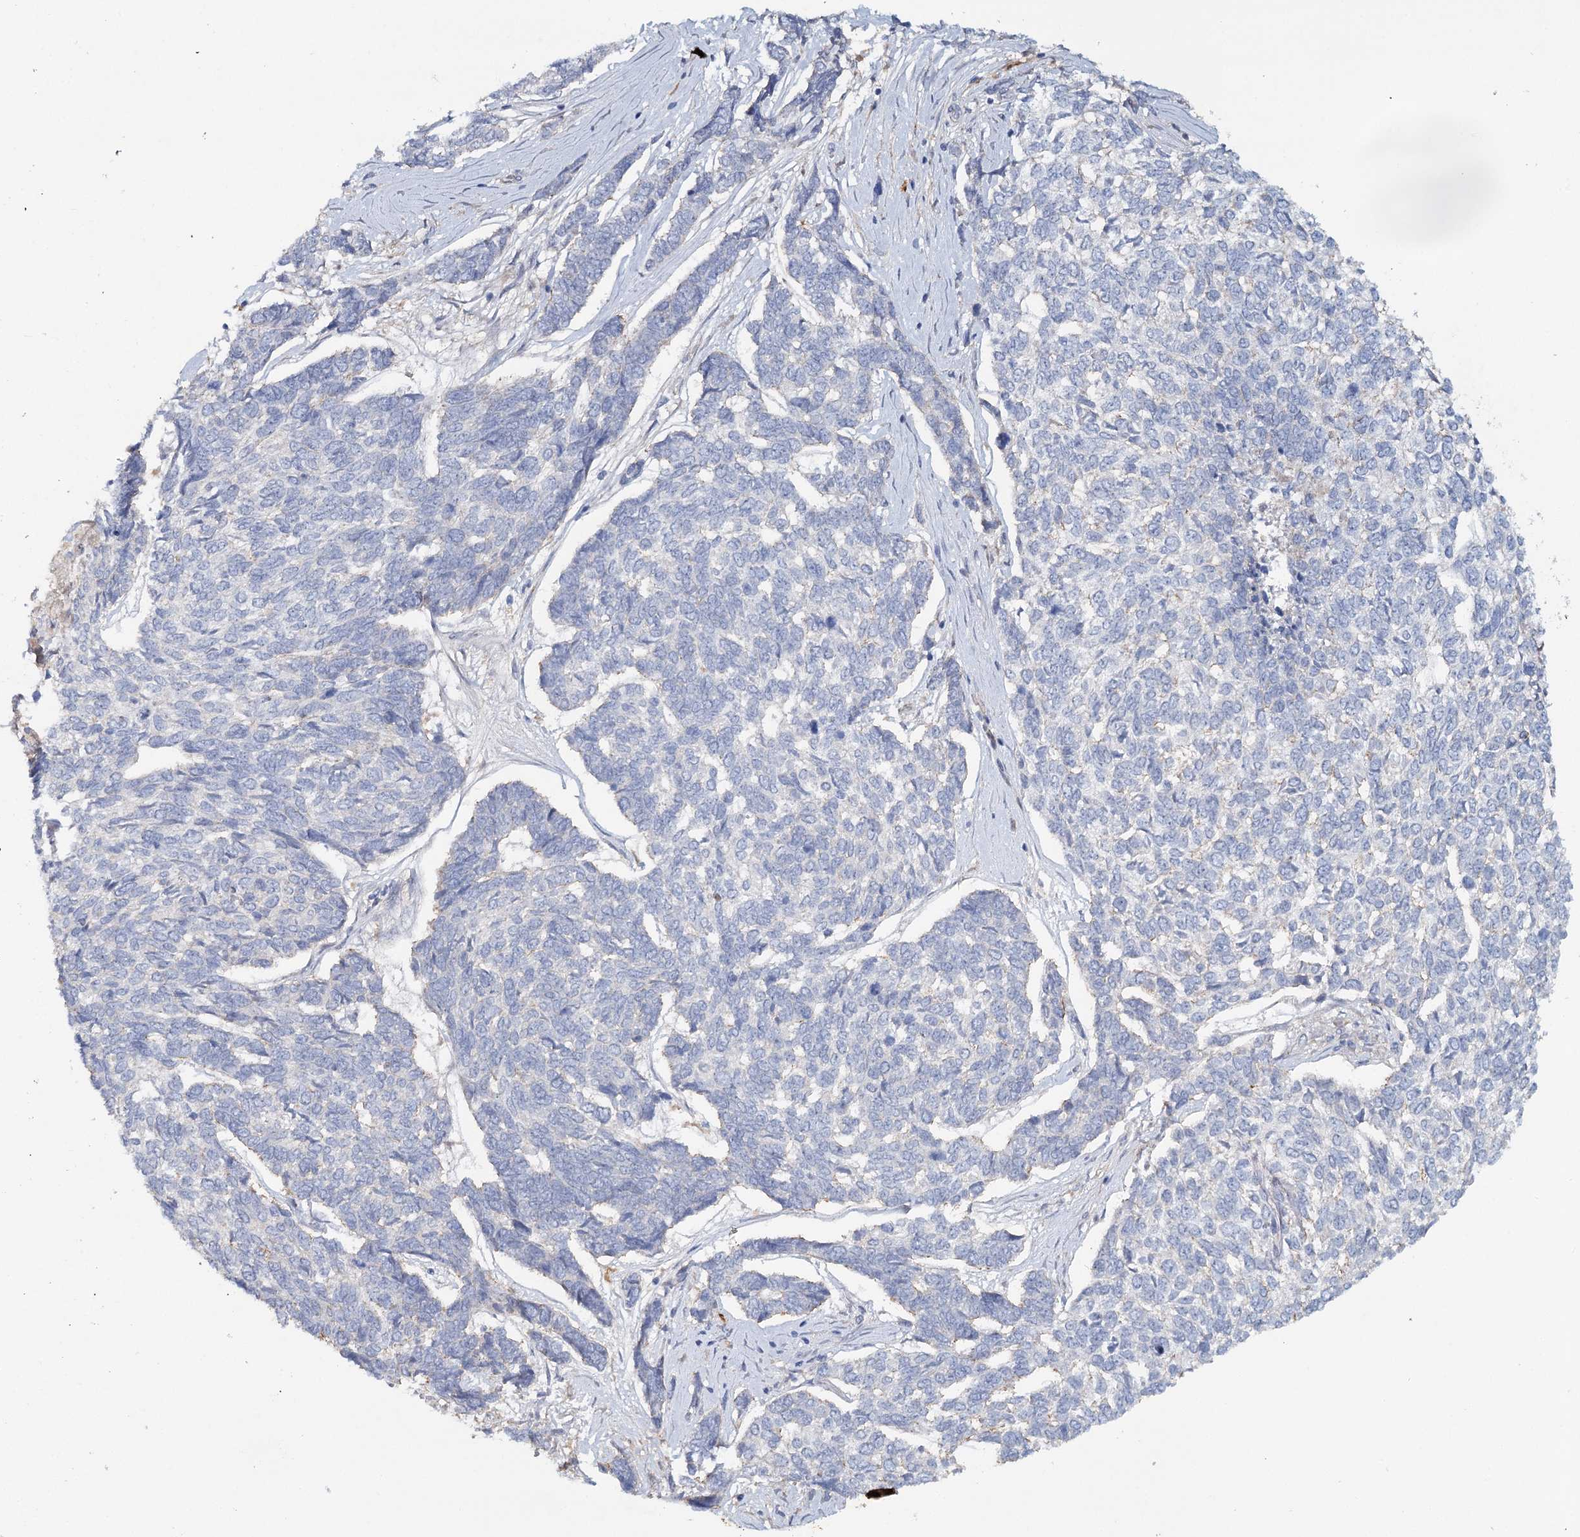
{"staining": {"intensity": "negative", "quantity": "none", "location": "none"}, "tissue": "skin cancer", "cell_type": "Tumor cells", "image_type": "cancer", "snomed": [{"axis": "morphology", "description": "Basal cell carcinoma"}, {"axis": "topography", "description": "Skin"}], "caption": "The micrograph displays no significant expression in tumor cells of skin cancer.", "gene": "ALDH3B1", "patient": {"sex": "female", "age": 65}}